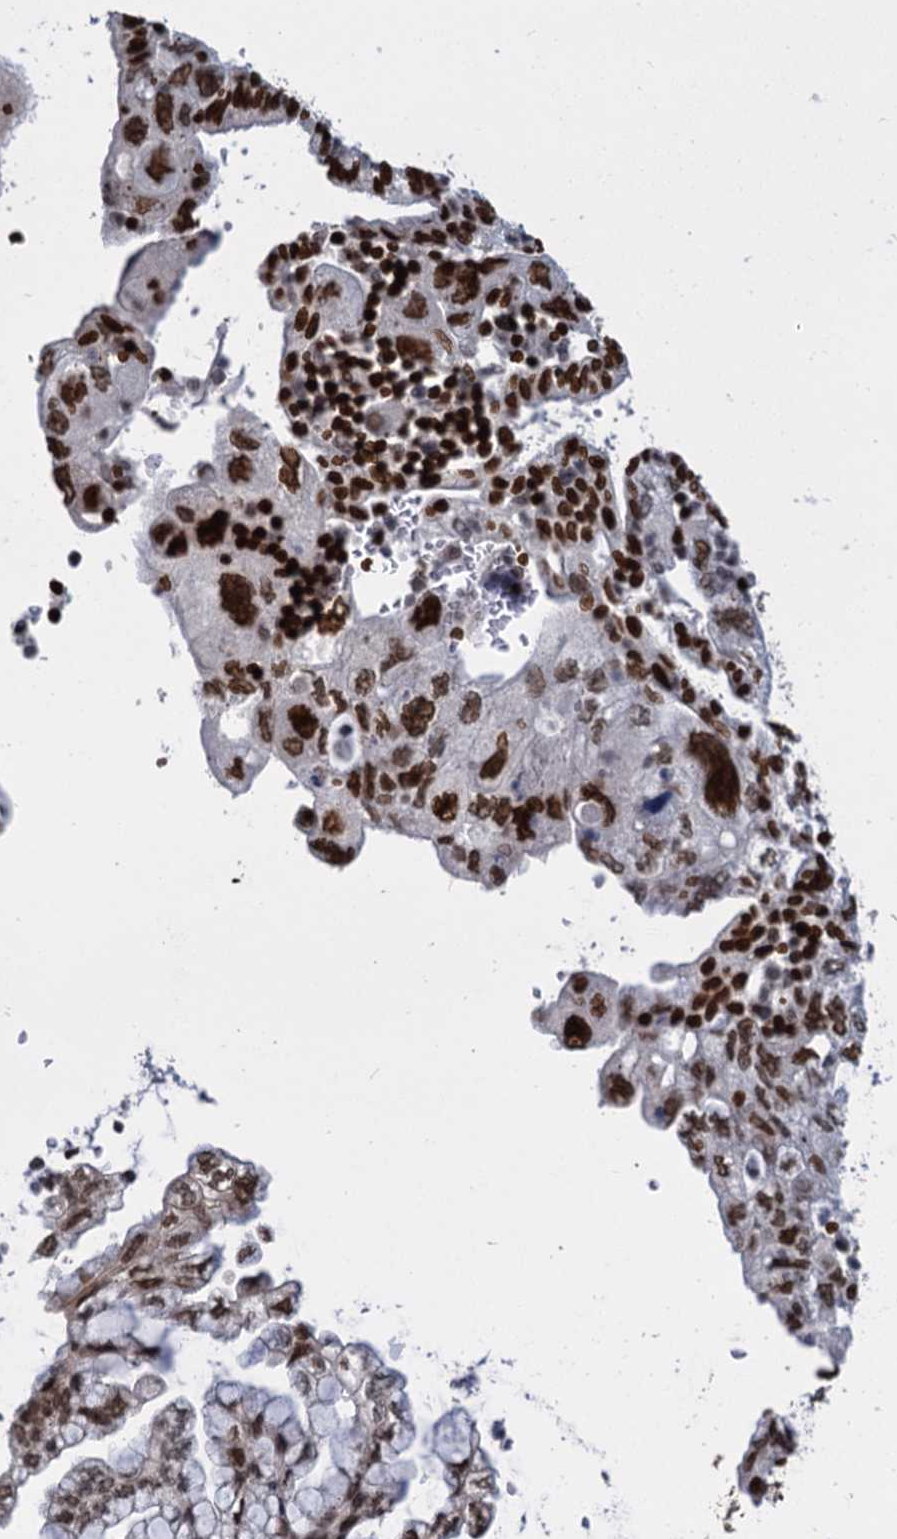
{"staining": {"intensity": "strong", "quantity": ">75%", "location": "nuclear"}, "tissue": "pancreatic cancer", "cell_type": "Tumor cells", "image_type": "cancer", "snomed": [{"axis": "morphology", "description": "Adenocarcinoma, NOS"}, {"axis": "topography", "description": "Pancreas"}], "caption": "Immunohistochemical staining of pancreatic cancer (adenocarcinoma) reveals high levels of strong nuclear positivity in approximately >75% of tumor cells.", "gene": "MECP2", "patient": {"sex": "female", "age": 73}}